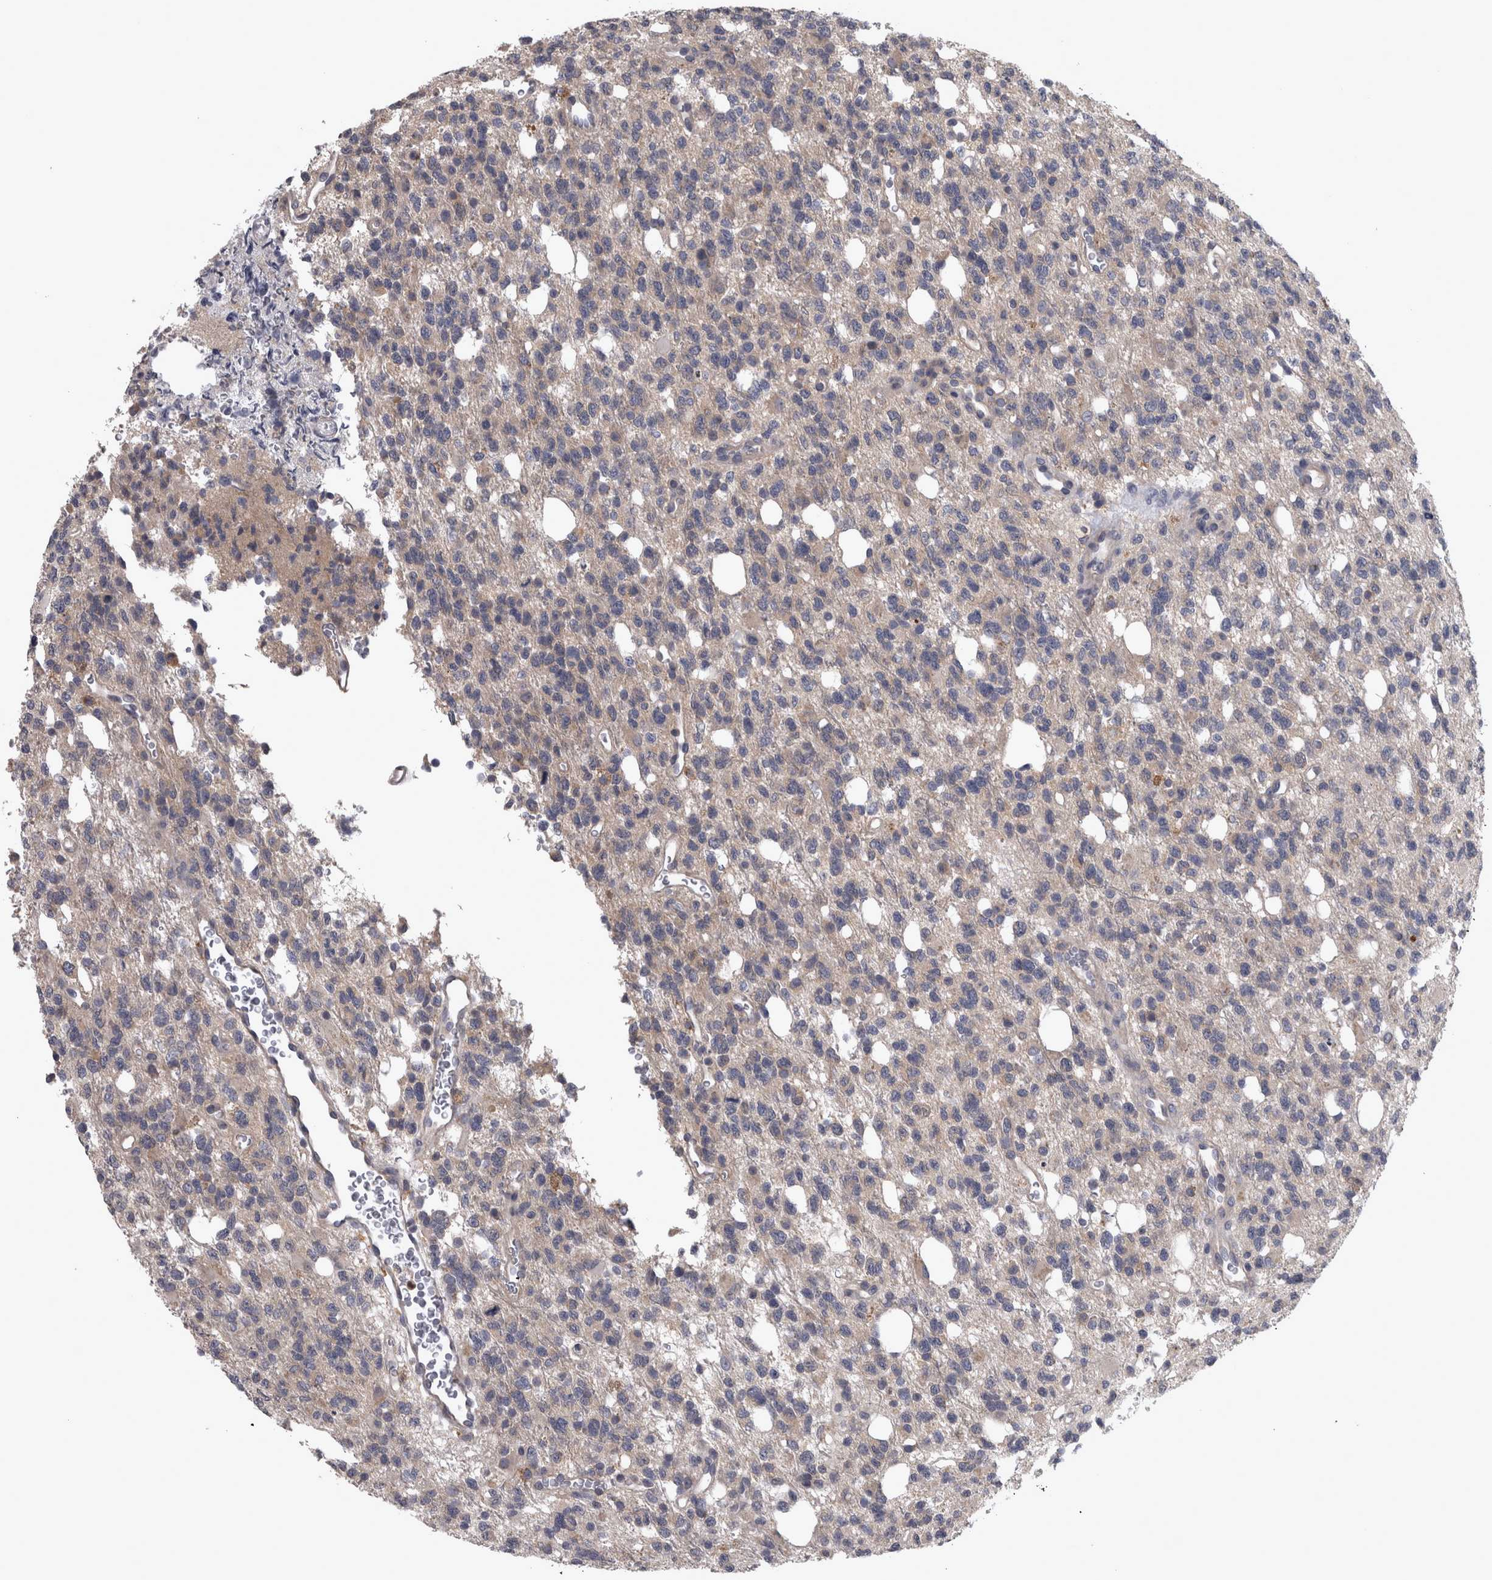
{"staining": {"intensity": "negative", "quantity": "none", "location": "none"}, "tissue": "glioma", "cell_type": "Tumor cells", "image_type": "cancer", "snomed": [{"axis": "morphology", "description": "Glioma, malignant, High grade"}, {"axis": "topography", "description": "Brain"}], "caption": "This is a image of IHC staining of malignant glioma (high-grade), which shows no expression in tumor cells.", "gene": "PRKCI", "patient": {"sex": "female", "age": 62}}